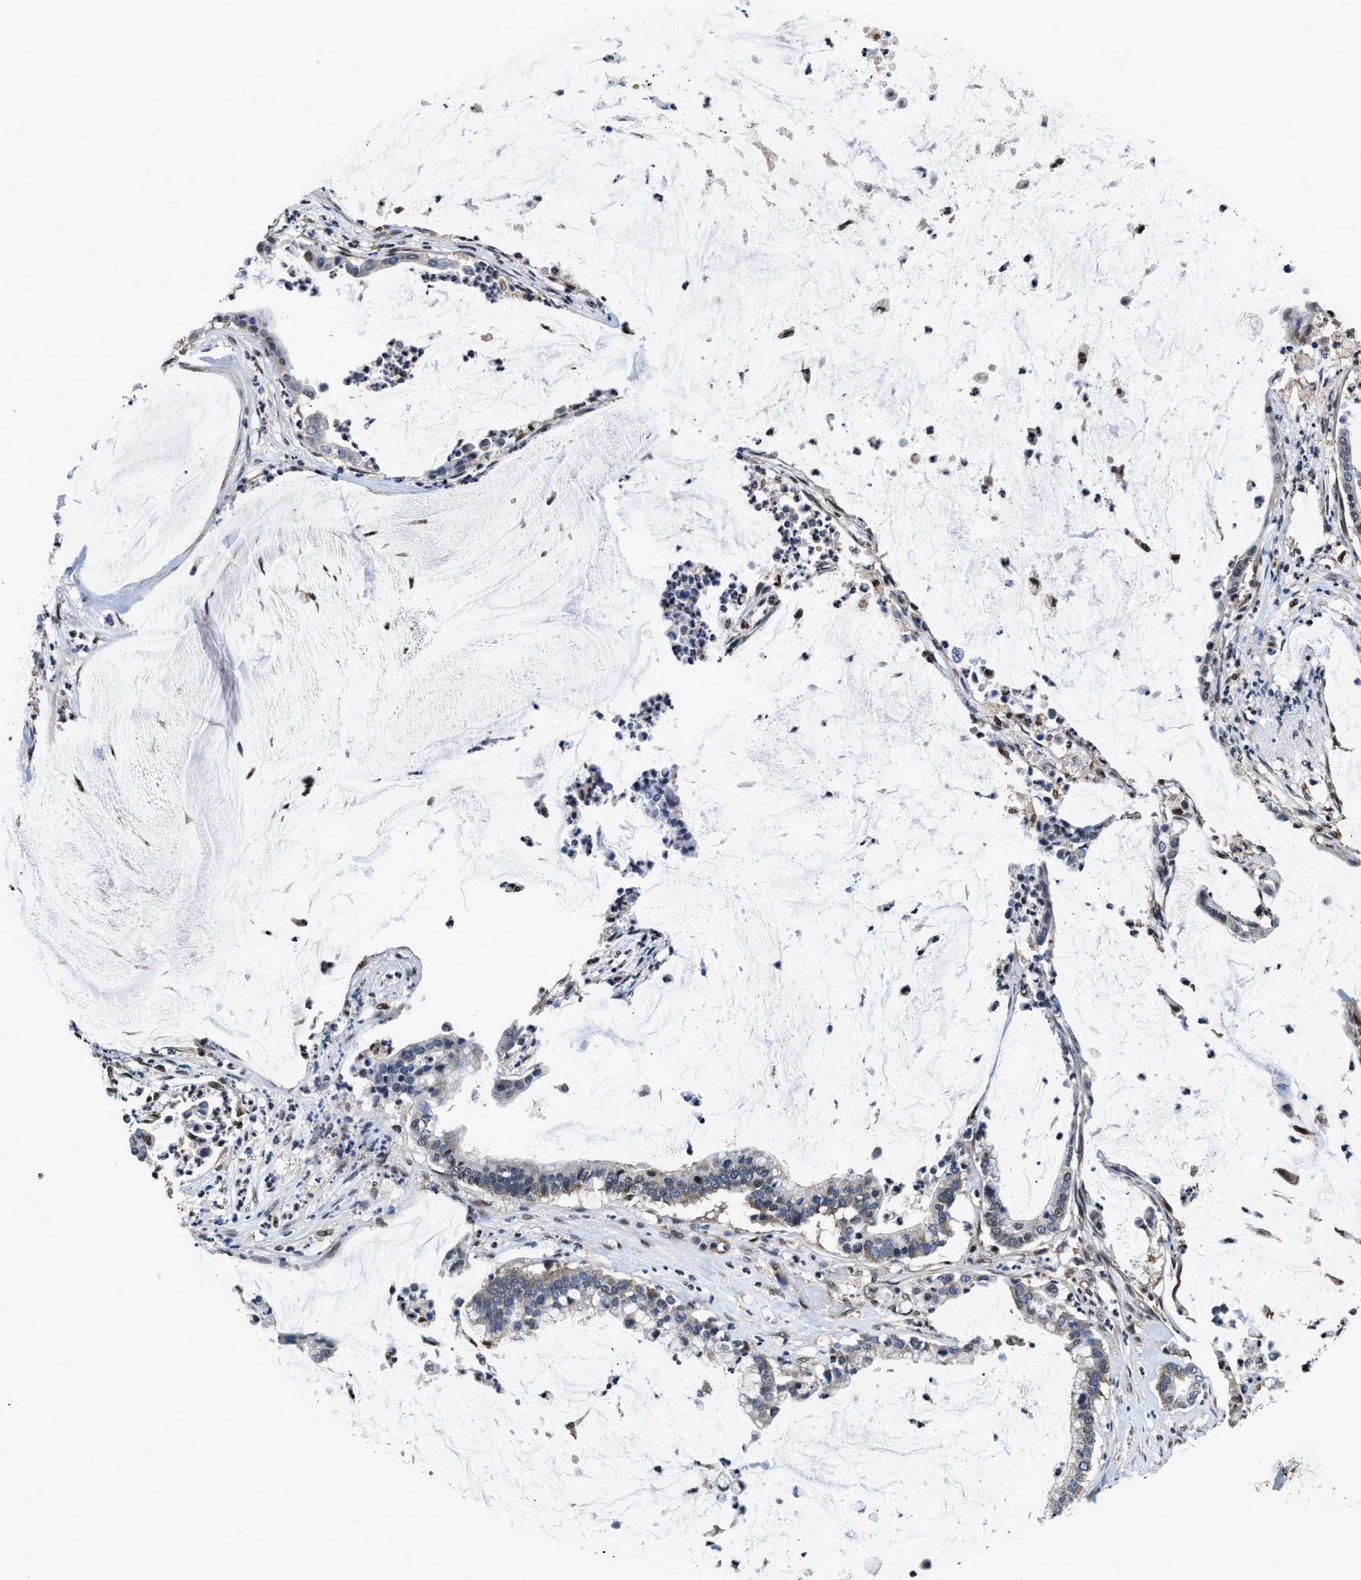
{"staining": {"intensity": "moderate", "quantity": "<25%", "location": "nuclear"}, "tissue": "pancreatic cancer", "cell_type": "Tumor cells", "image_type": "cancer", "snomed": [{"axis": "morphology", "description": "Adenocarcinoma, NOS"}, {"axis": "topography", "description": "Pancreas"}], "caption": "Brown immunohistochemical staining in human adenocarcinoma (pancreatic) displays moderate nuclear expression in about <25% of tumor cells. The protein is shown in brown color, while the nuclei are stained blue.", "gene": "HNRNPH2", "patient": {"sex": "male", "age": 41}}